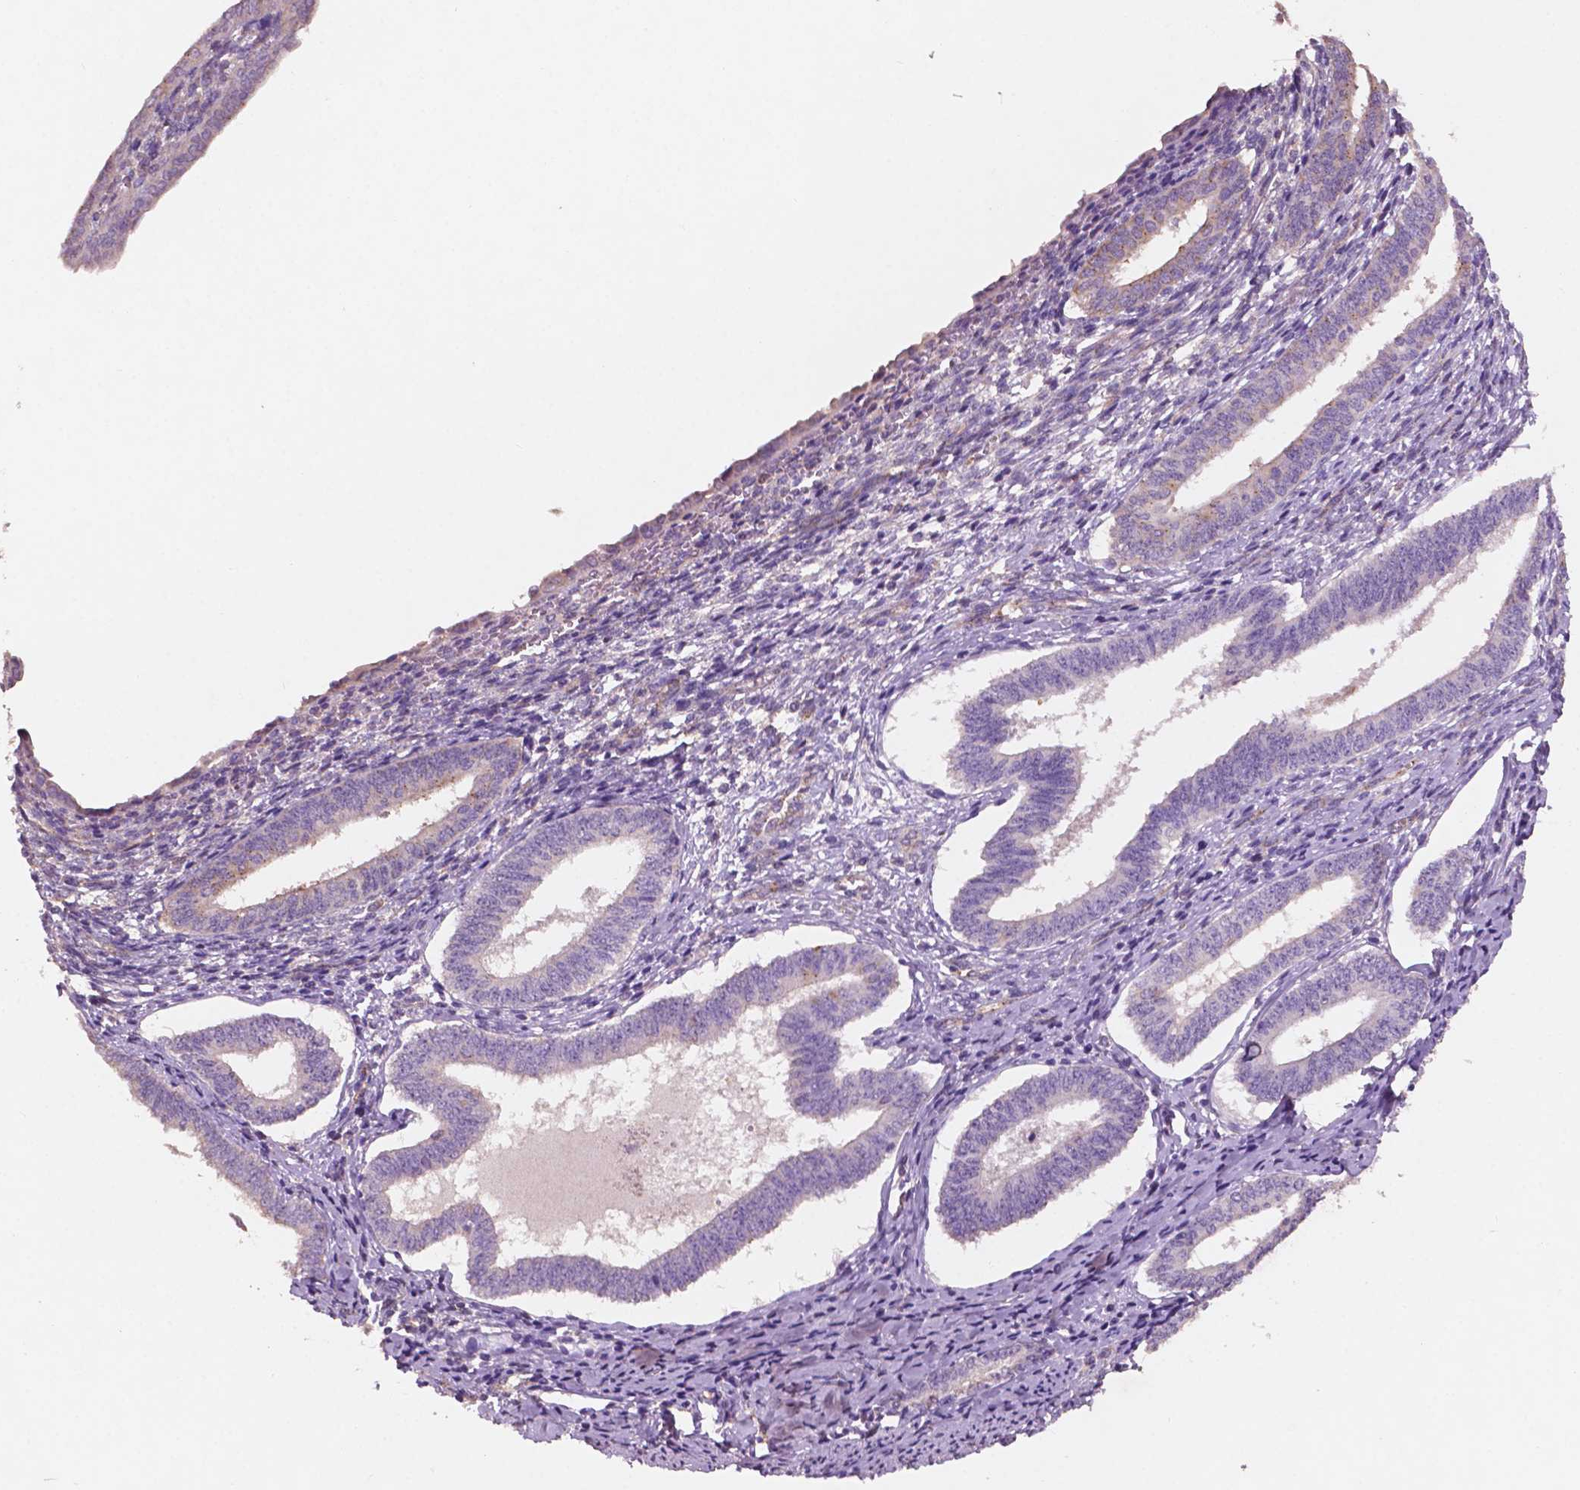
{"staining": {"intensity": "negative", "quantity": "none", "location": "none"}, "tissue": "cervical cancer", "cell_type": "Tumor cells", "image_type": "cancer", "snomed": [{"axis": "morphology", "description": "Squamous cell carcinoma, NOS"}, {"axis": "topography", "description": "Cervix"}], "caption": "High magnification brightfield microscopy of cervical cancer stained with DAB (brown) and counterstained with hematoxylin (blue): tumor cells show no significant staining. Brightfield microscopy of immunohistochemistry (IHC) stained with DAB (brown) and hematoxylin (blue), captured at high magnification.", "gene": "CHPT1", "patient": {"sex": "female", "age": 59}}